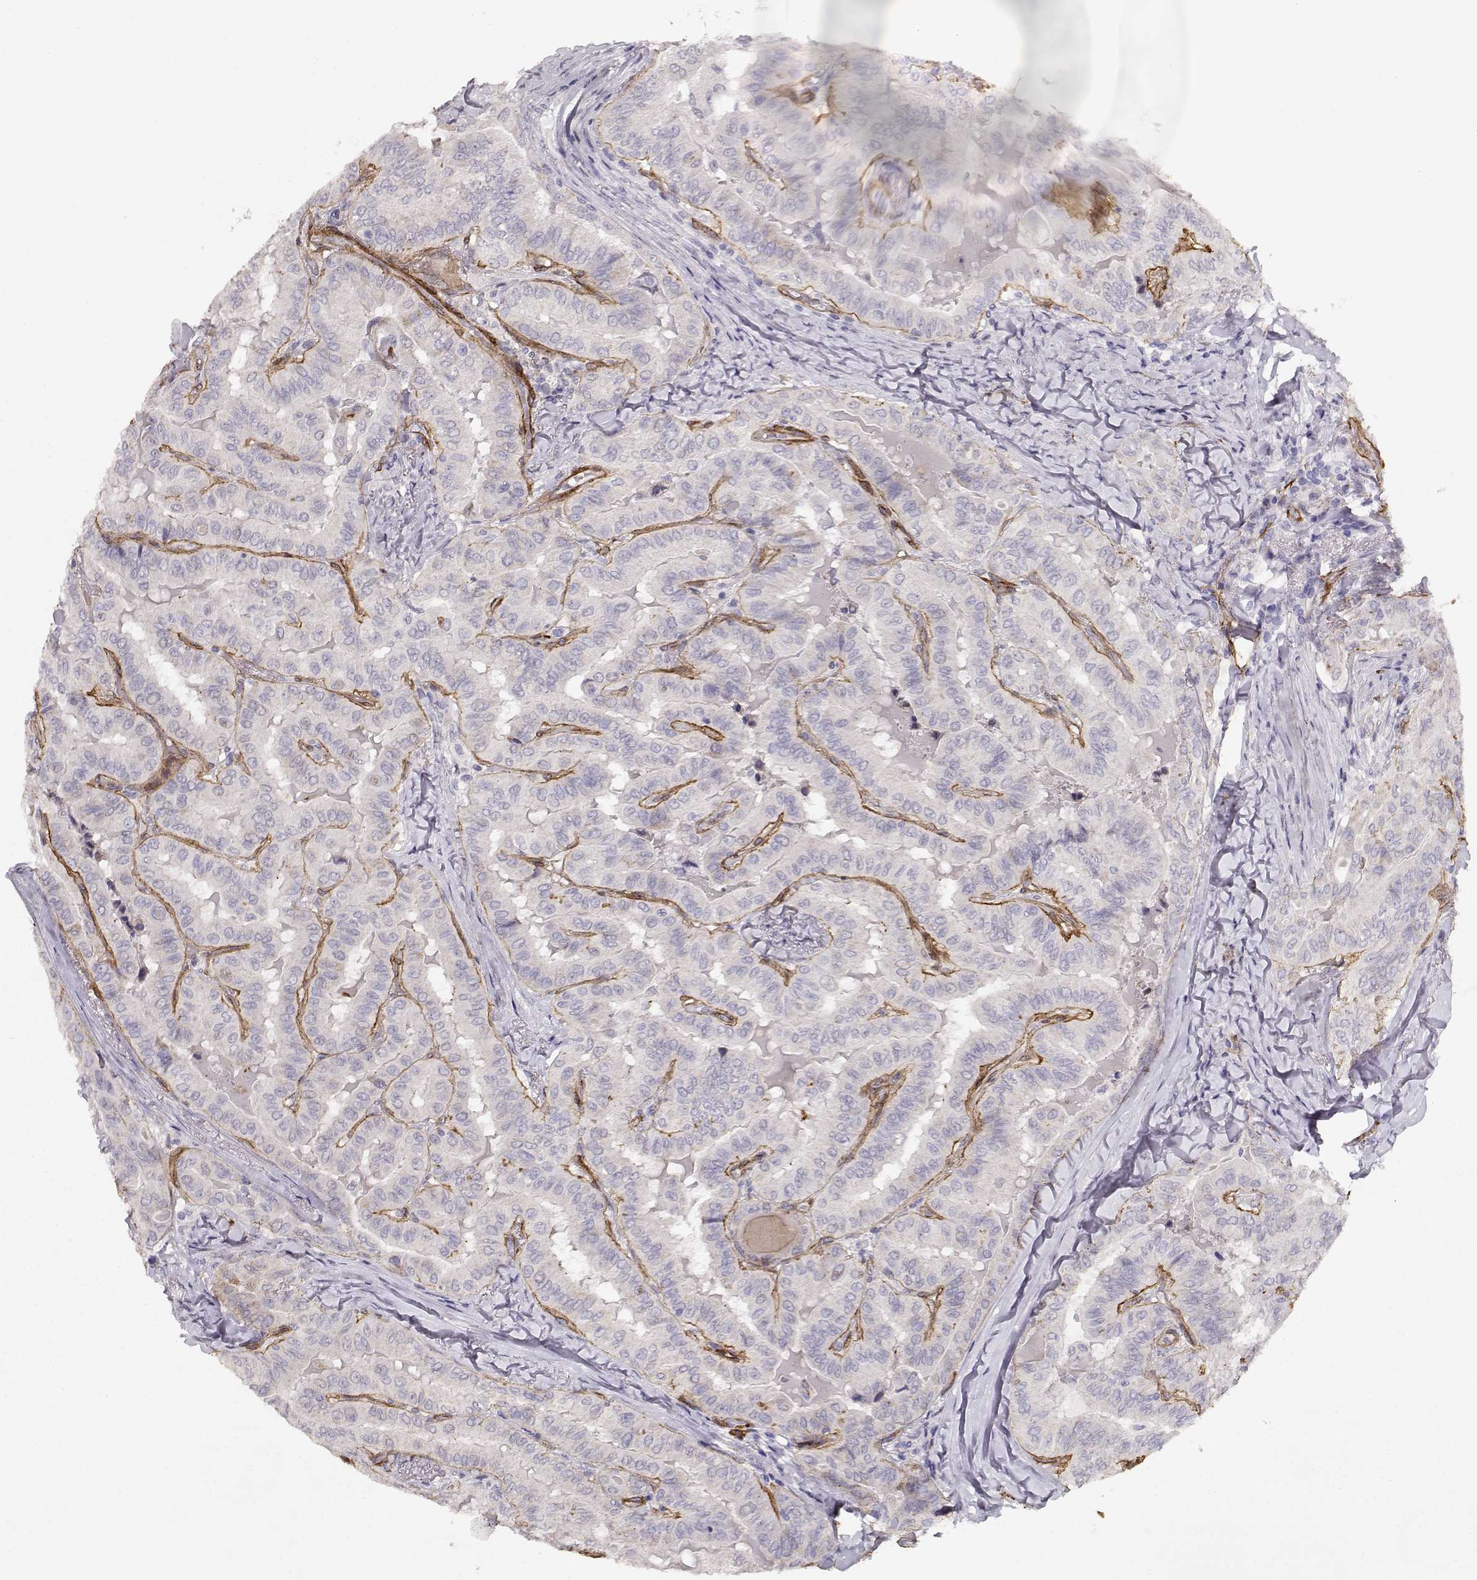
{"staining": {"intensity": "negative", "quantity": "none", "location": "none"}, "tissue": "thyroid cancer", "cell_type": "Tumor cells", "image_type": "cancer", "snomed": [{"axis": "morphology", "description": "Papillary adenocarcinoma, NOS"}, {"axis": "topography", "description": "Thyroid gland"}], "caption": "DAB (3,3'-diaminobenzidine) immunohistochemical staining of thyroid cancer demonstrates no significant staining in tumor cells.", "gene": "LAMC1", "patient": {"sex": "female", "age": 68}}